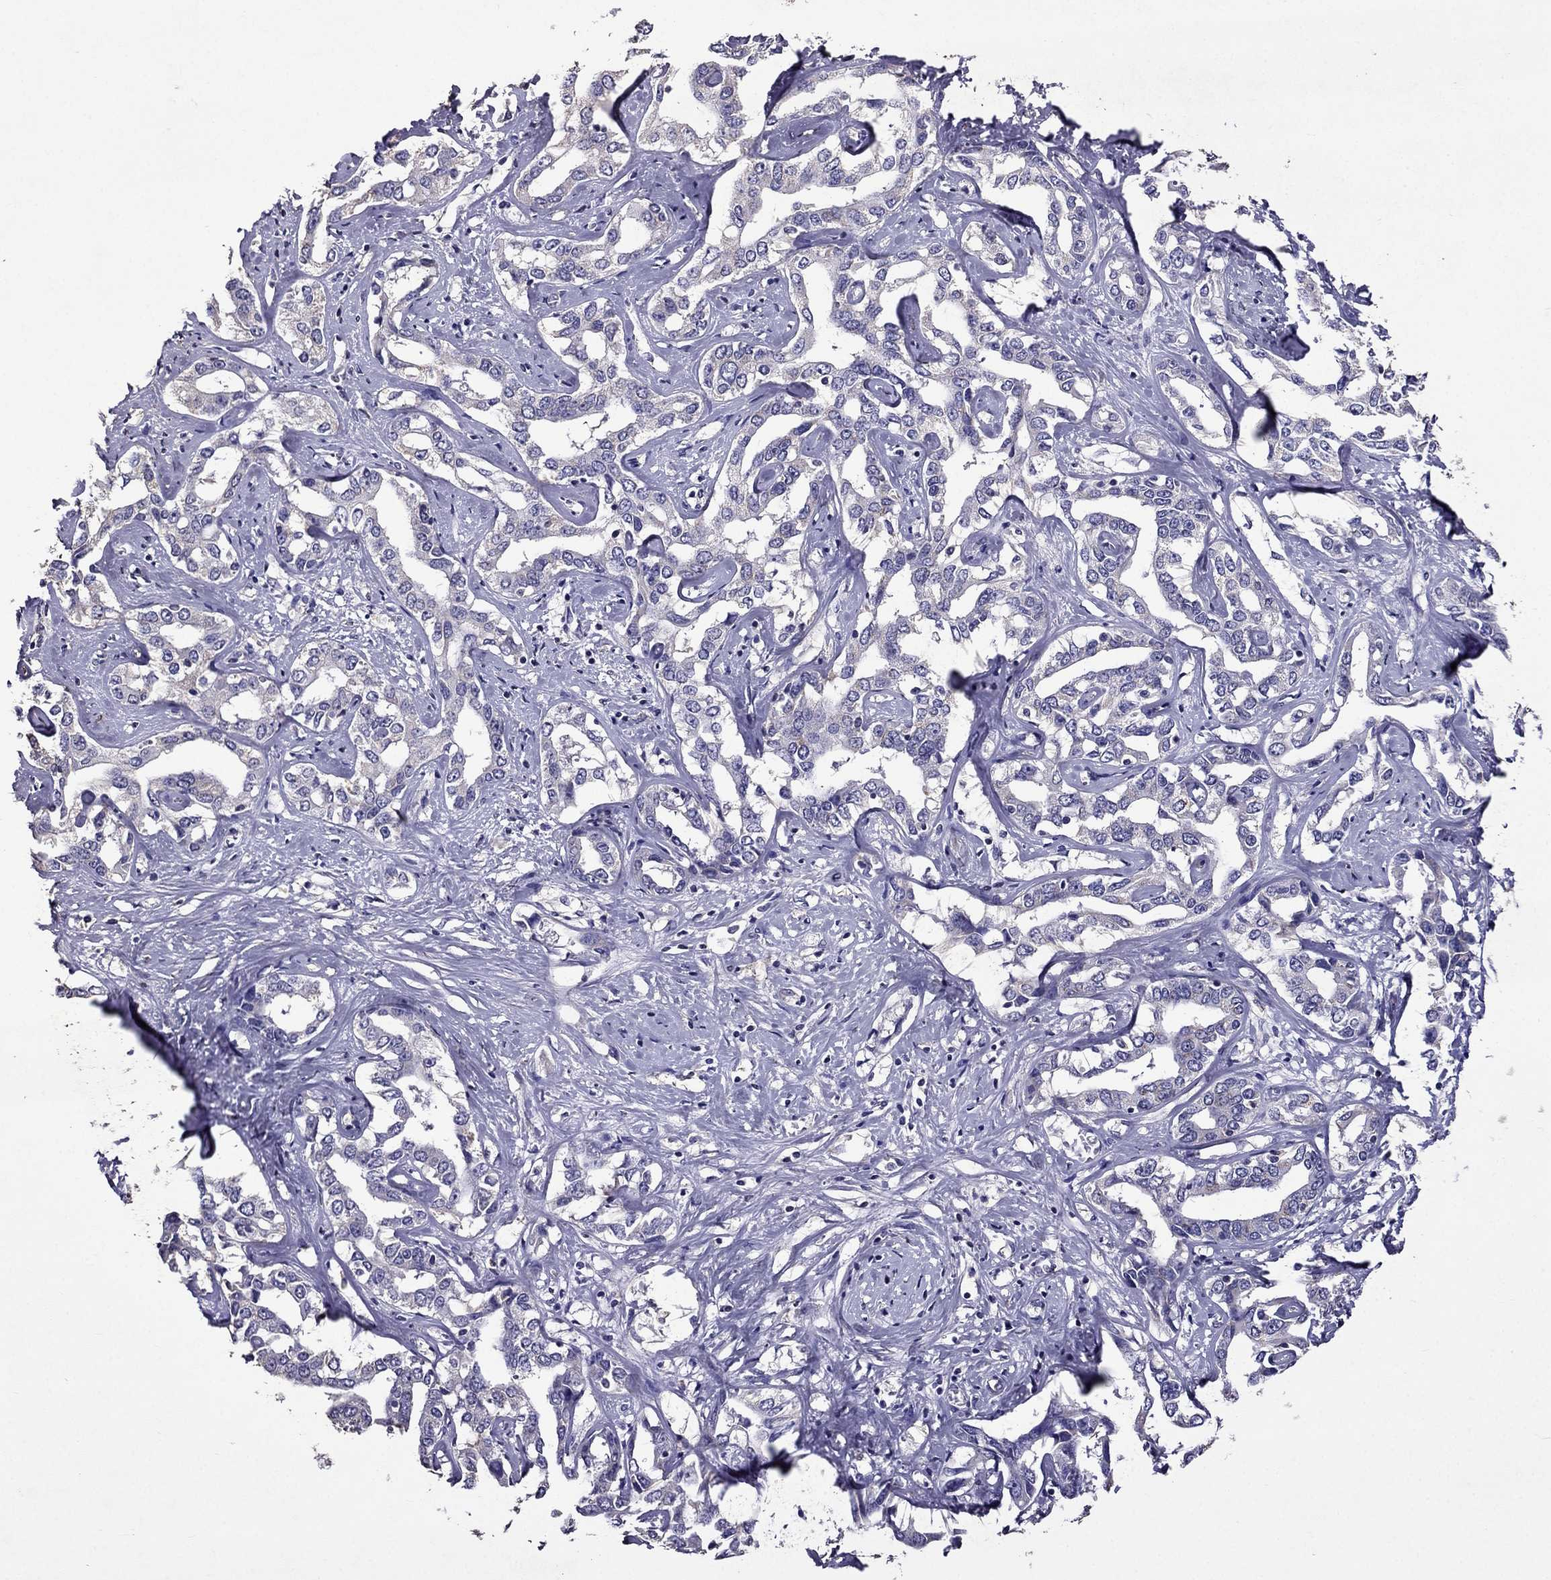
{"staining": {"intensity": "negative", "quantity": "none", "location": "none"}, "tissue": "liver cancer", "cell_type": "Tumor cells", "image_type": "cancer", "snomed": [{"axis": "morphology", "description": "Cholangiocarcinoma"}, {"axis": "topography", "description": "Liver"}], "caption": "An immunohistochemistry (IHC) image of cholangiocarcinoma (liver) is shown. There is no staining in tumor cells of cholangiocarcinoma (liver).", "gene": "NKX3-1", "patient": {"sex": "male", "age": 59}}